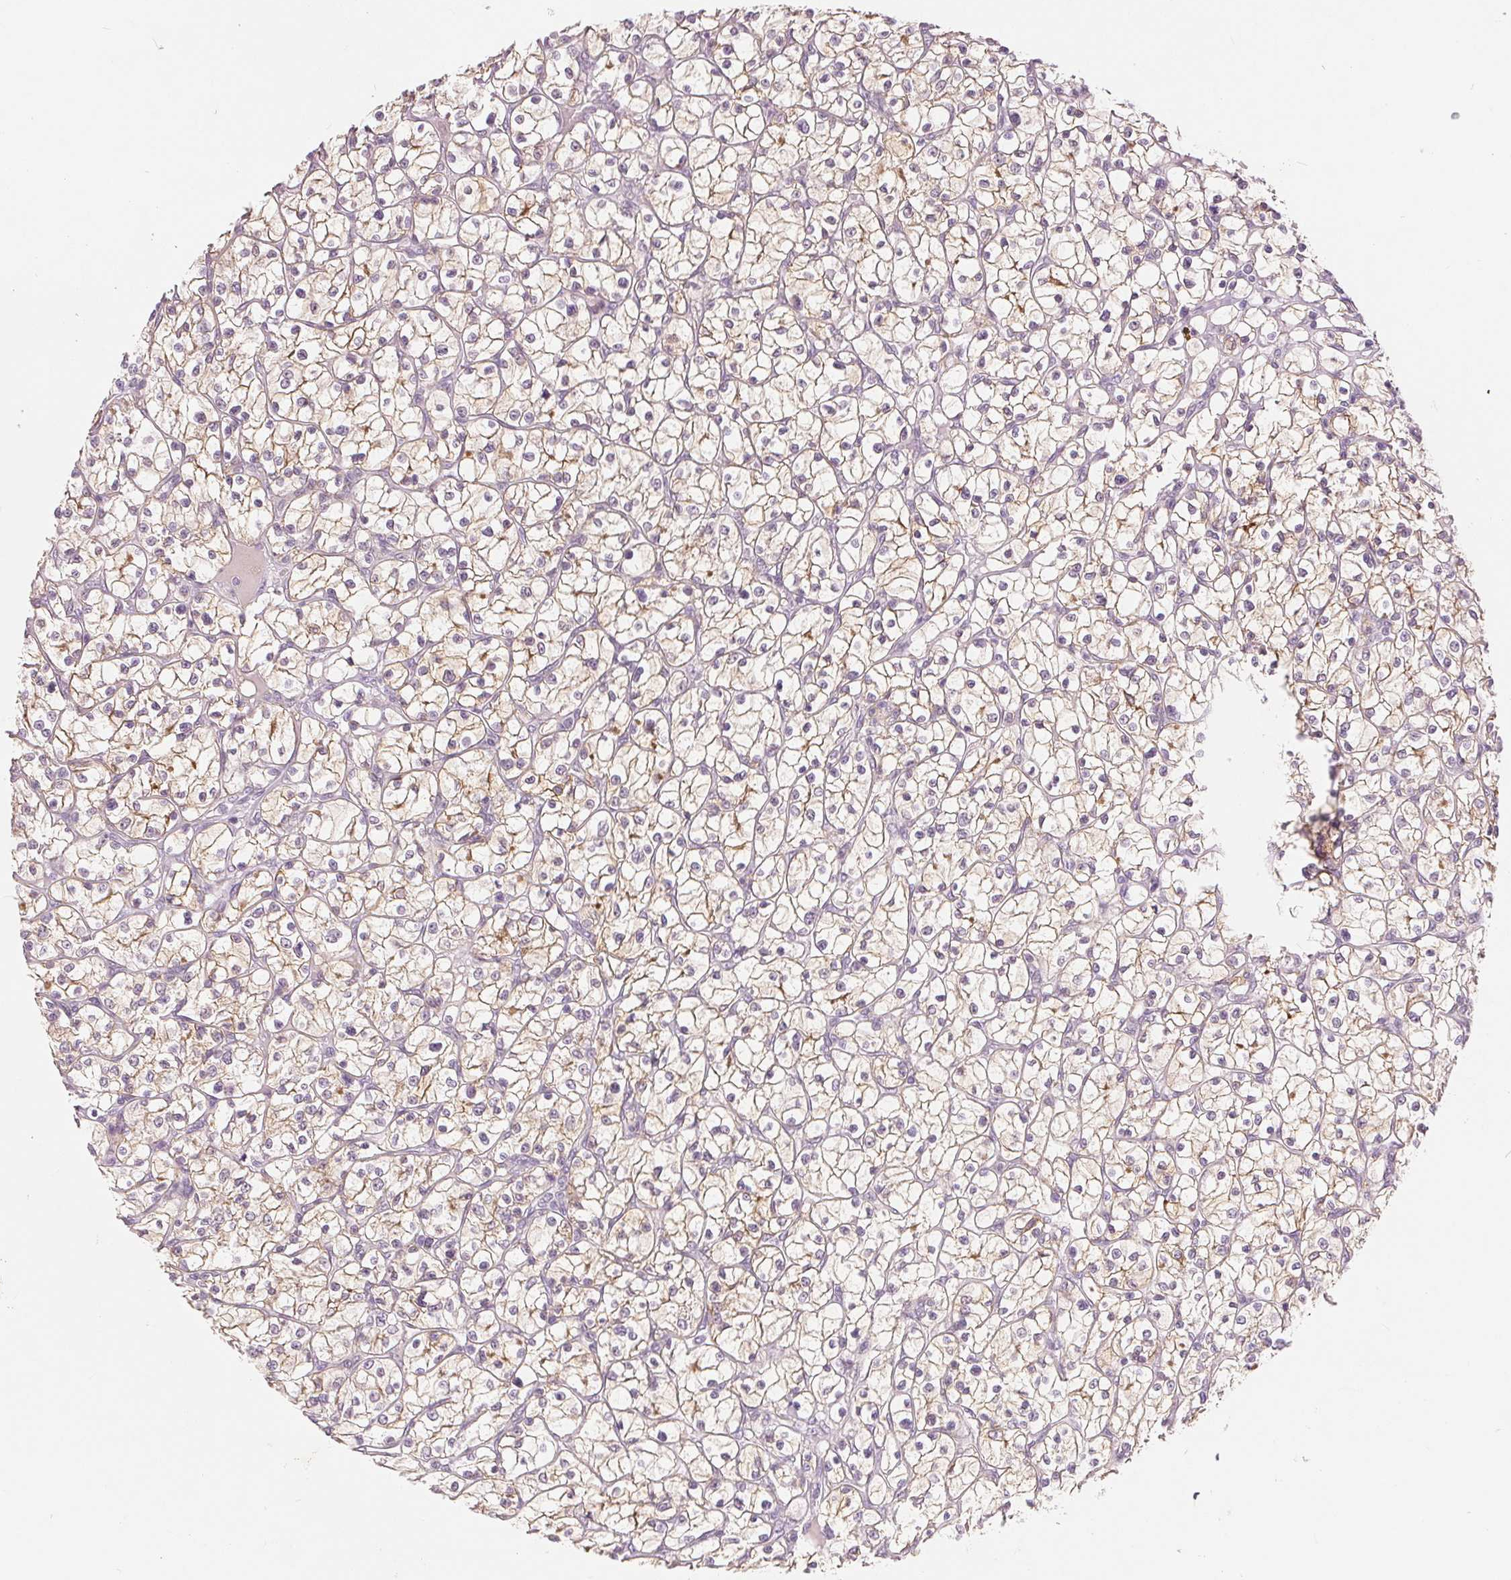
{"staining": {"intensity": "weak", "quantity": "25%-75%", "location": "cytoplasmic/membranous"}, "tissue": "renal cancer", "cell_type": "Tumor cells", "image_type": "cancer", "snomed": [{"axis": "morphology", "description": "Adenocarcinoma, NOS"}, {"axis": "topography", "description": "Kidney"}], "caption": "Brown immunohistochemical staining in renal cancer (adenocarcinoma) exhibits weak cytoplasmic/membranous expression in about 25%-75% of tumor cells.", "gene": "CA12", "patient": {"sex": "female", "age": 64}}